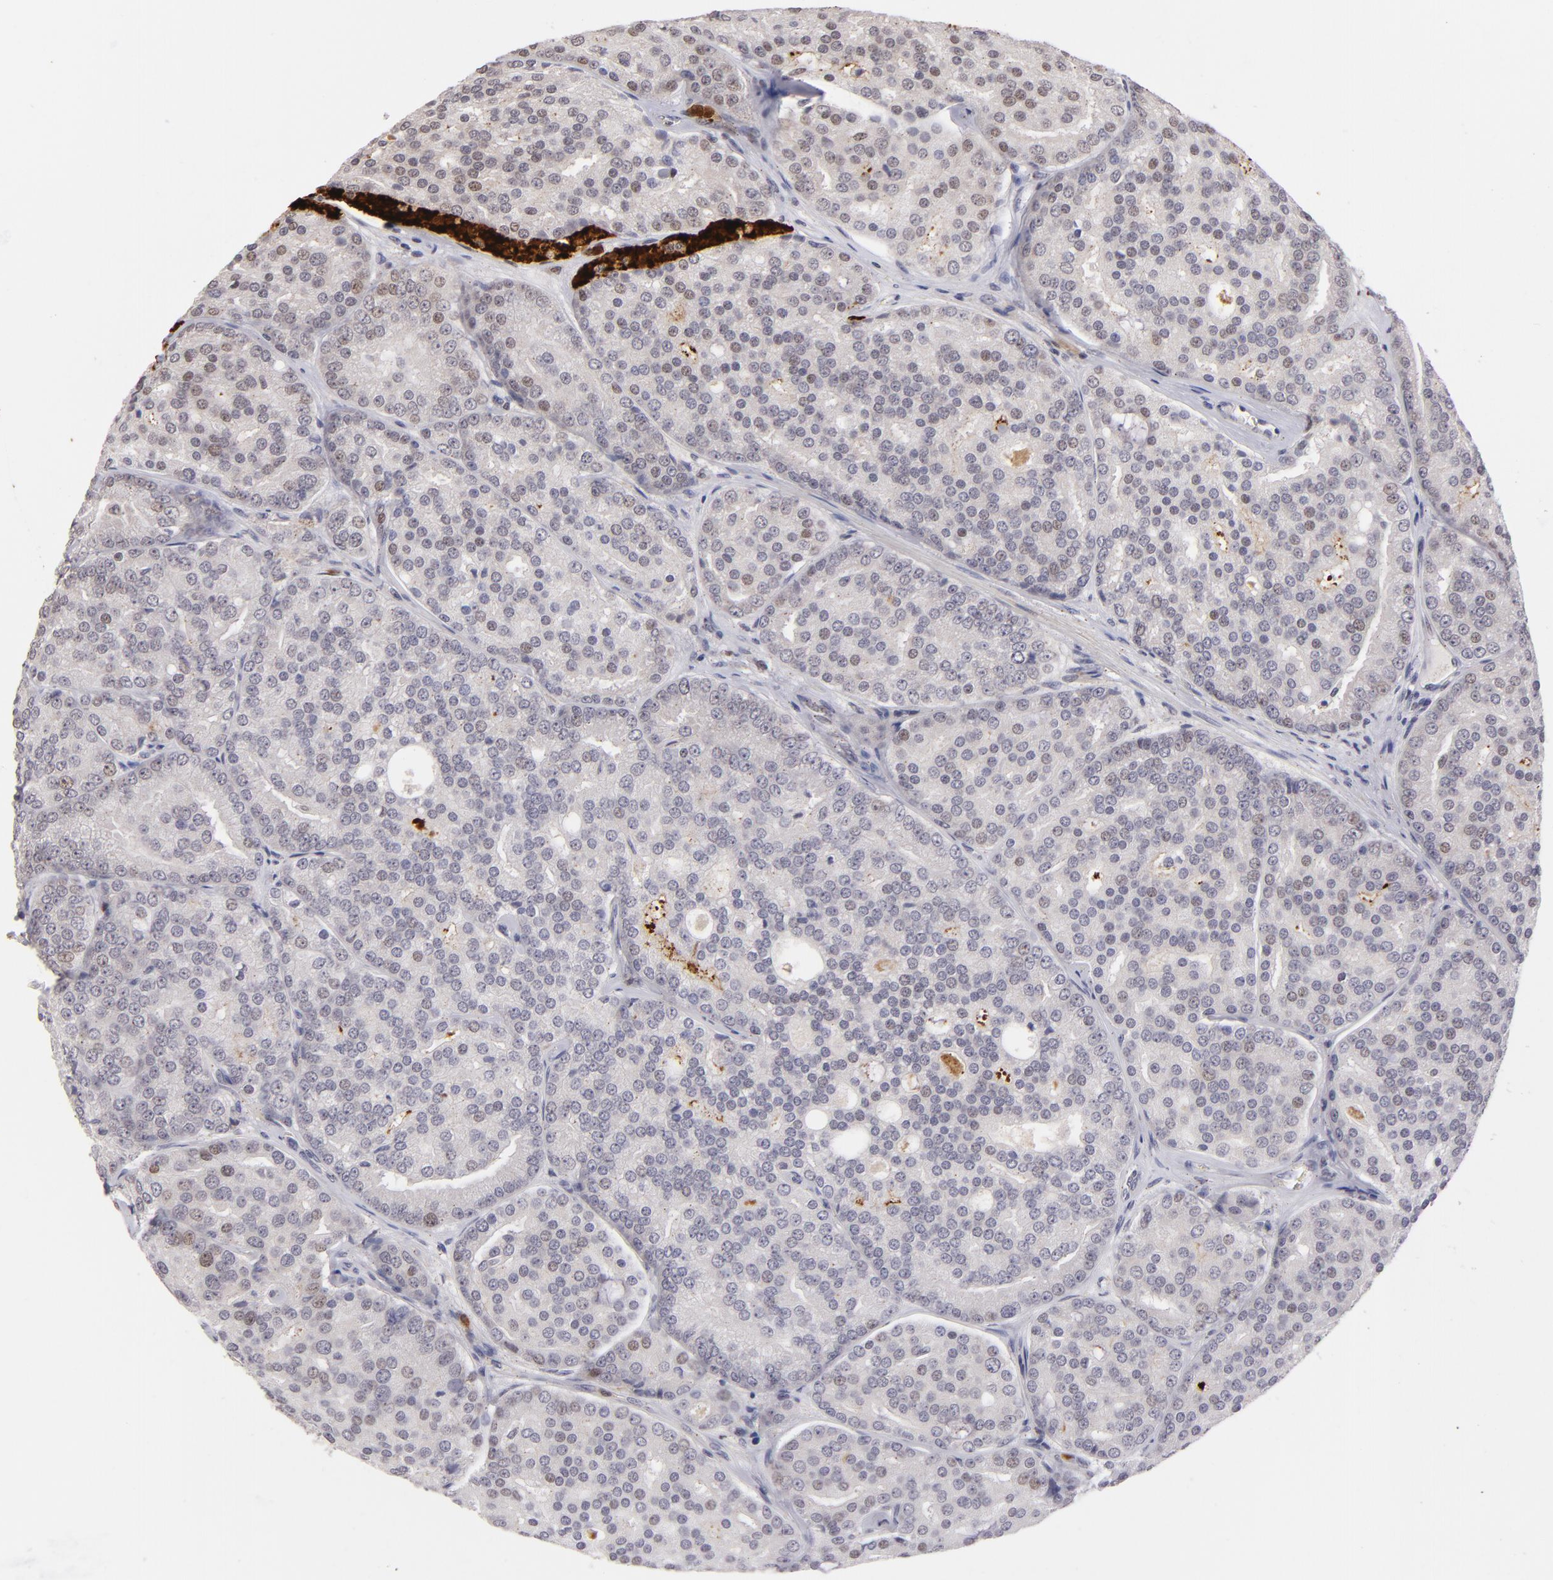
{"staining": {"intensity": "weak", "quantity": "<25%", "location": "nuclear"}, "tissue": "prostate cancer", "cell_type": "Tumor cells", "image_type": "cancer", "snomed": [{"axis": "morphology", "description": "Adenocarcinoma, High grade"}, {"axis": "topography", "description": "Prostate"}], "caption": "DAB (3,3'-diaminobenzidine) immunohistochemical staining of prostate adenocarcinoma (high-grade) exhibits no significant positivity in tumor cells.", "gene": "RXRG", "patient": {"sex": "male", "age": 64}}